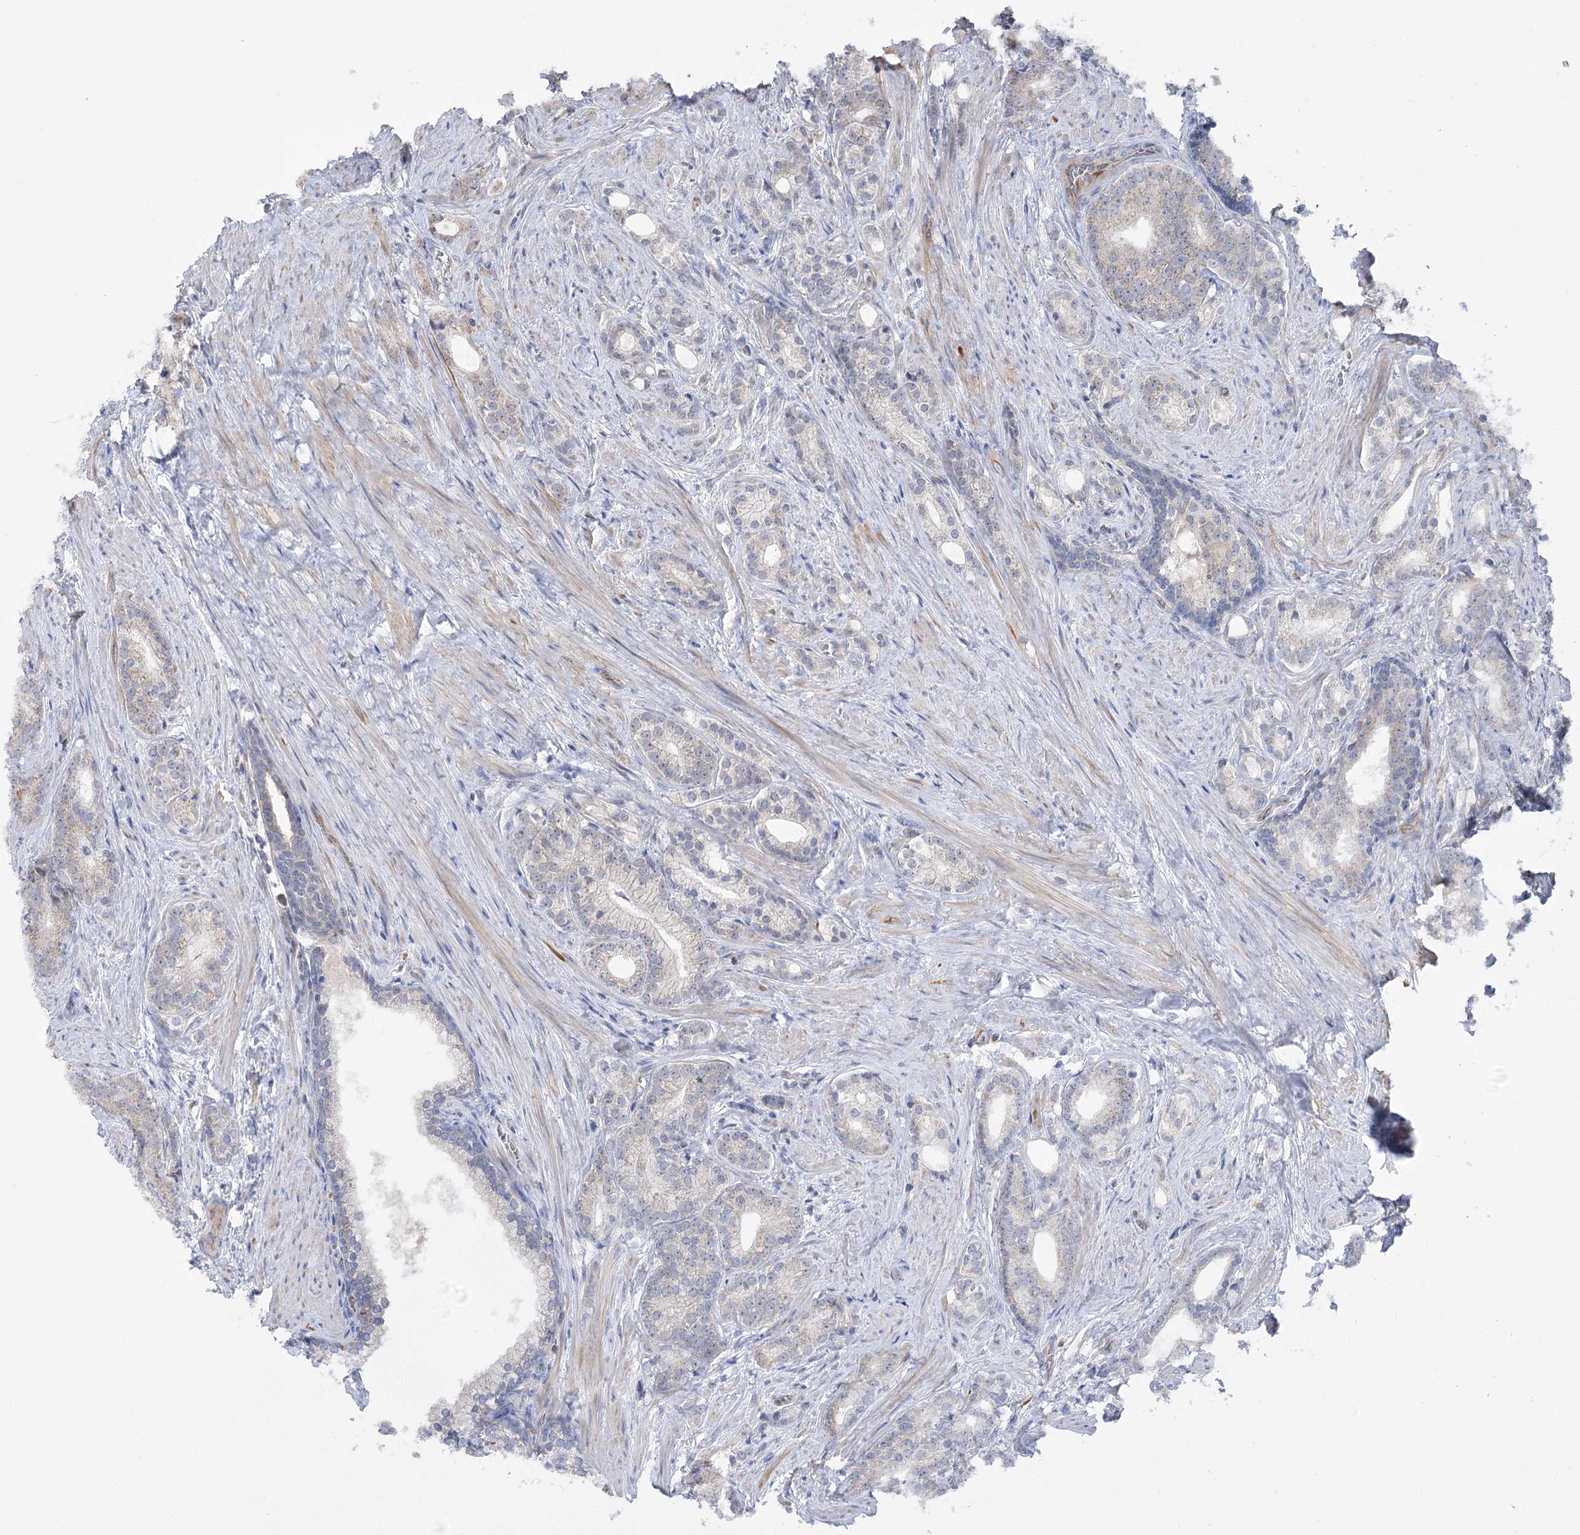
{"staining": {"intensity": "weak", "quantity": "<25%", "location": "cytoplasmic/membranous"}, "tissue": "prostate cancer", "cell_type": "Tumor cells", "image_type": "cancer", "snomed": [{"axis": "morphology", "description": "Adenocarcinoma, Low grade"}, {"axis": "topography", "description": "Prostate"}], "caption": "Human prostate cancer stained for a protein using immunohistochemistry (IHC) demonstrates no staining in tumor cells.", "gene": "ECHDC3", "patient": {"sex": "male", "age": 71}}